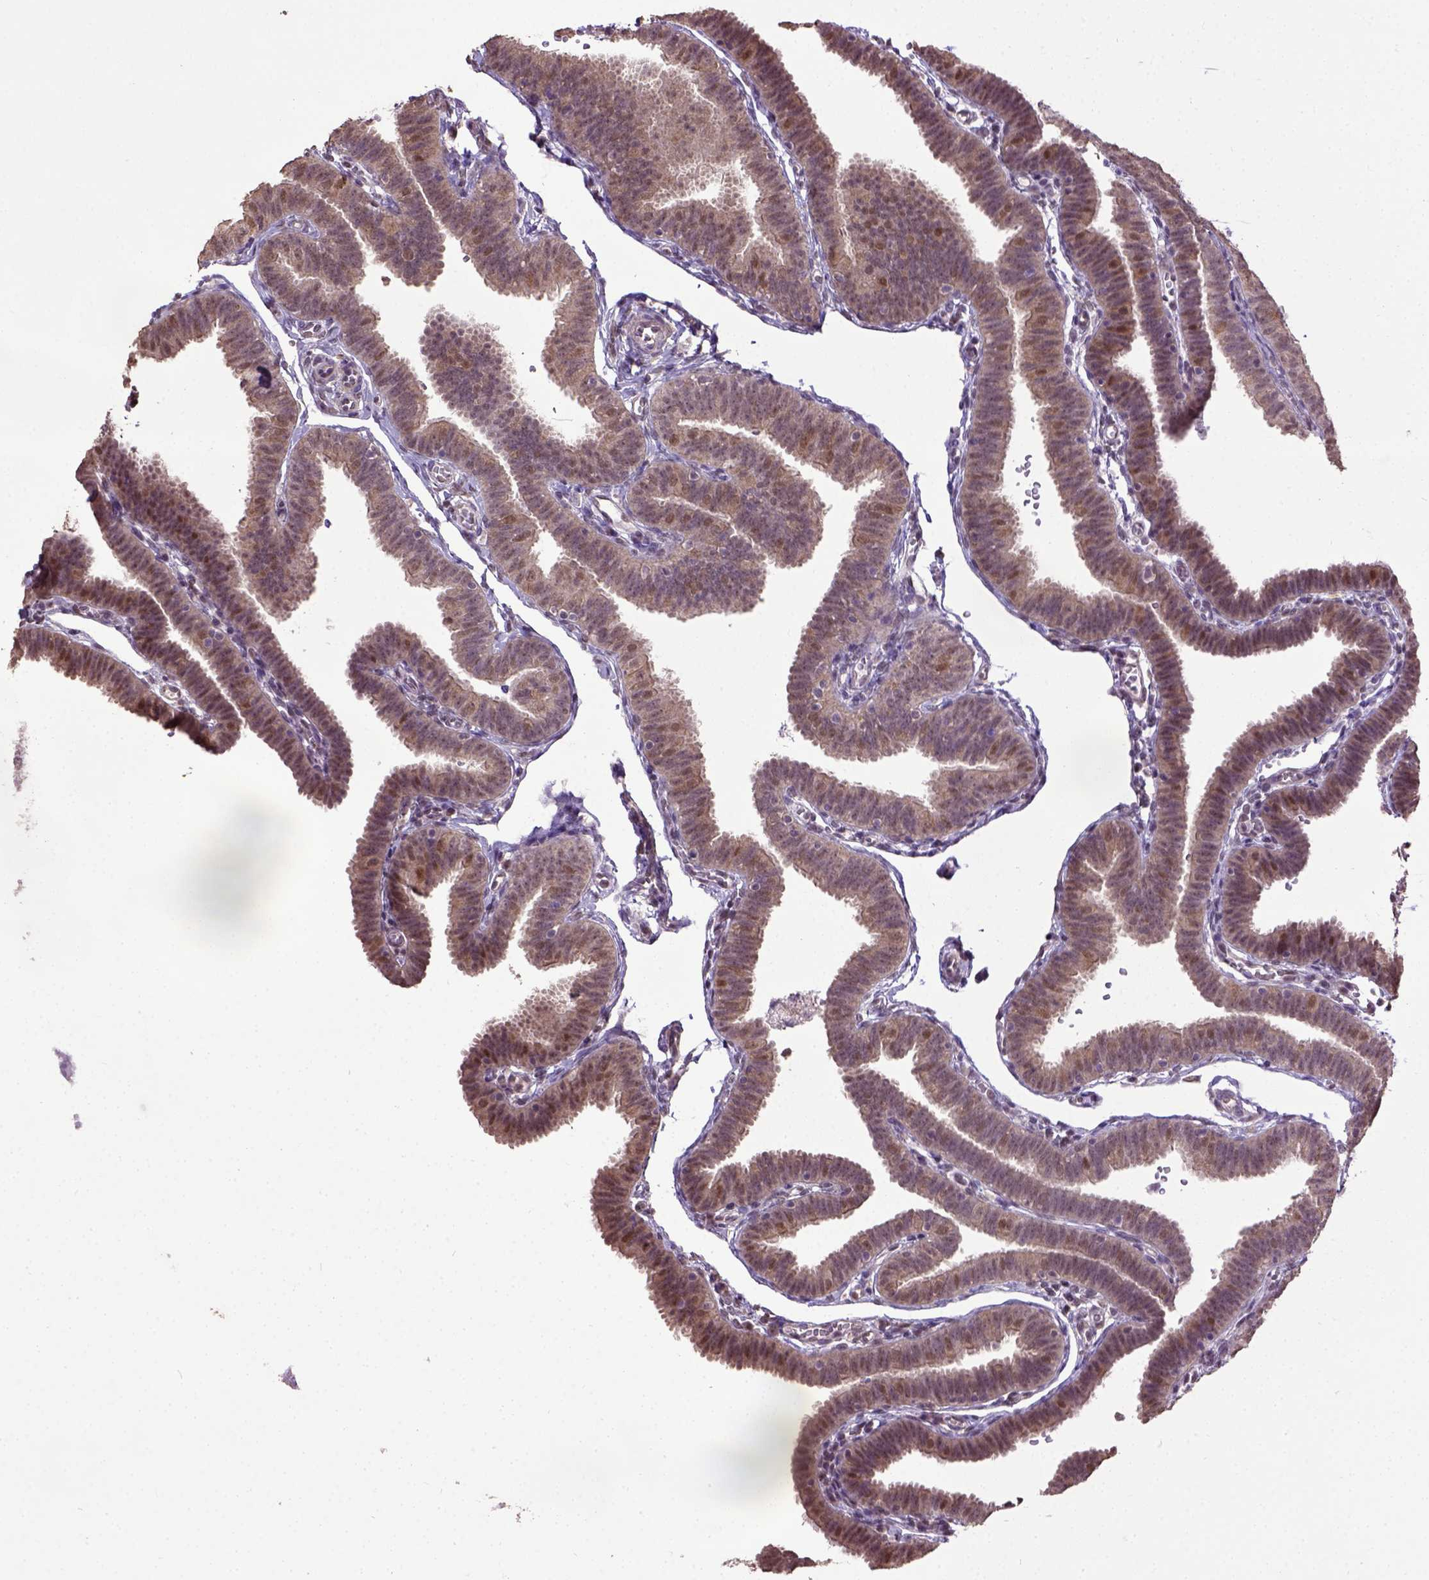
{"staining": {"intensity": "moderate", "quantity": ">75%", "location": "cytoplasmic/membranous,nuclear"}, "tissue": "fallopian tube", "cell_type": "Glandular cells", "image_type": "normal", "snomed": [{"axis": "morphology", "description": "Normal tissue, NOS"}, {"axis": "topography", "description": "Fallopian tube"}], "caption": "IHC (DAB (3,3'-diaminobenzidine)) staining of benign human fallopian tube demonstrates moderate cytoplasmic/membranous,nuclear protein staining in approximately >75% of glandular cells.", "gene": "UBA3", "patient": {"sex": "female", "age": 25}}